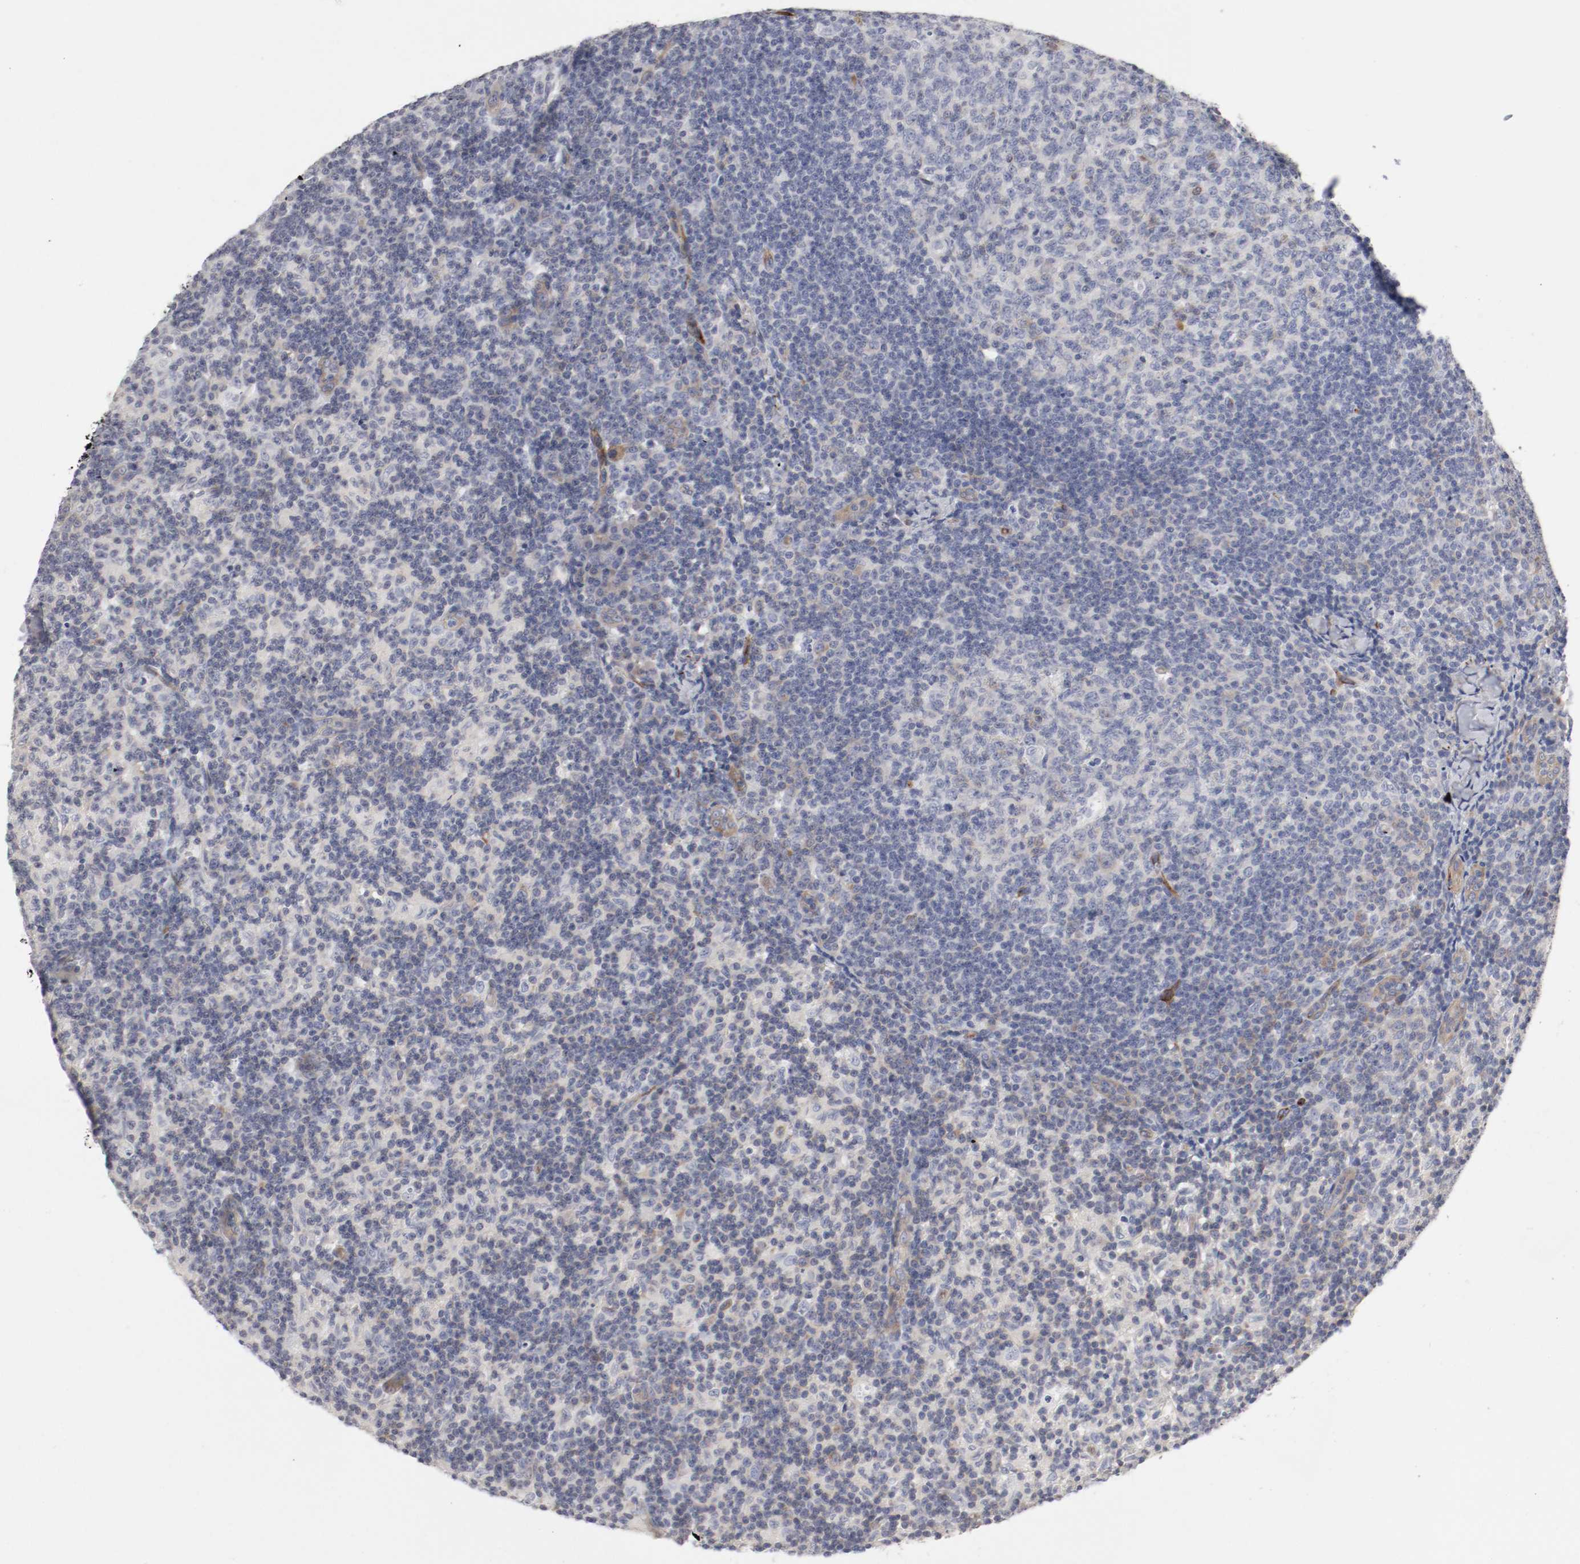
{"staining": {"intensity": "negative", "quantity": "none", "location": "none"}, "tissue": "lymph node", "cell_type": "Germinal center cells", "image_type": "normal", "snomed": [{"axis": "morphology", "description": "Normal tissue, NOS"}, {"axis": "morphology", "description": "Inflammation, NOS"}, {"axis": "topography", "description": "Lymph node"}], "caption": "This photomicrograph is of benign lymph node stained with immunohistochemistry to label a protein in brown with the nuclei are counter-stained blue. There is no positivity in germinal center cells.", "gene": "GIT1", "patient": {"sex": "male", "age": 55}}